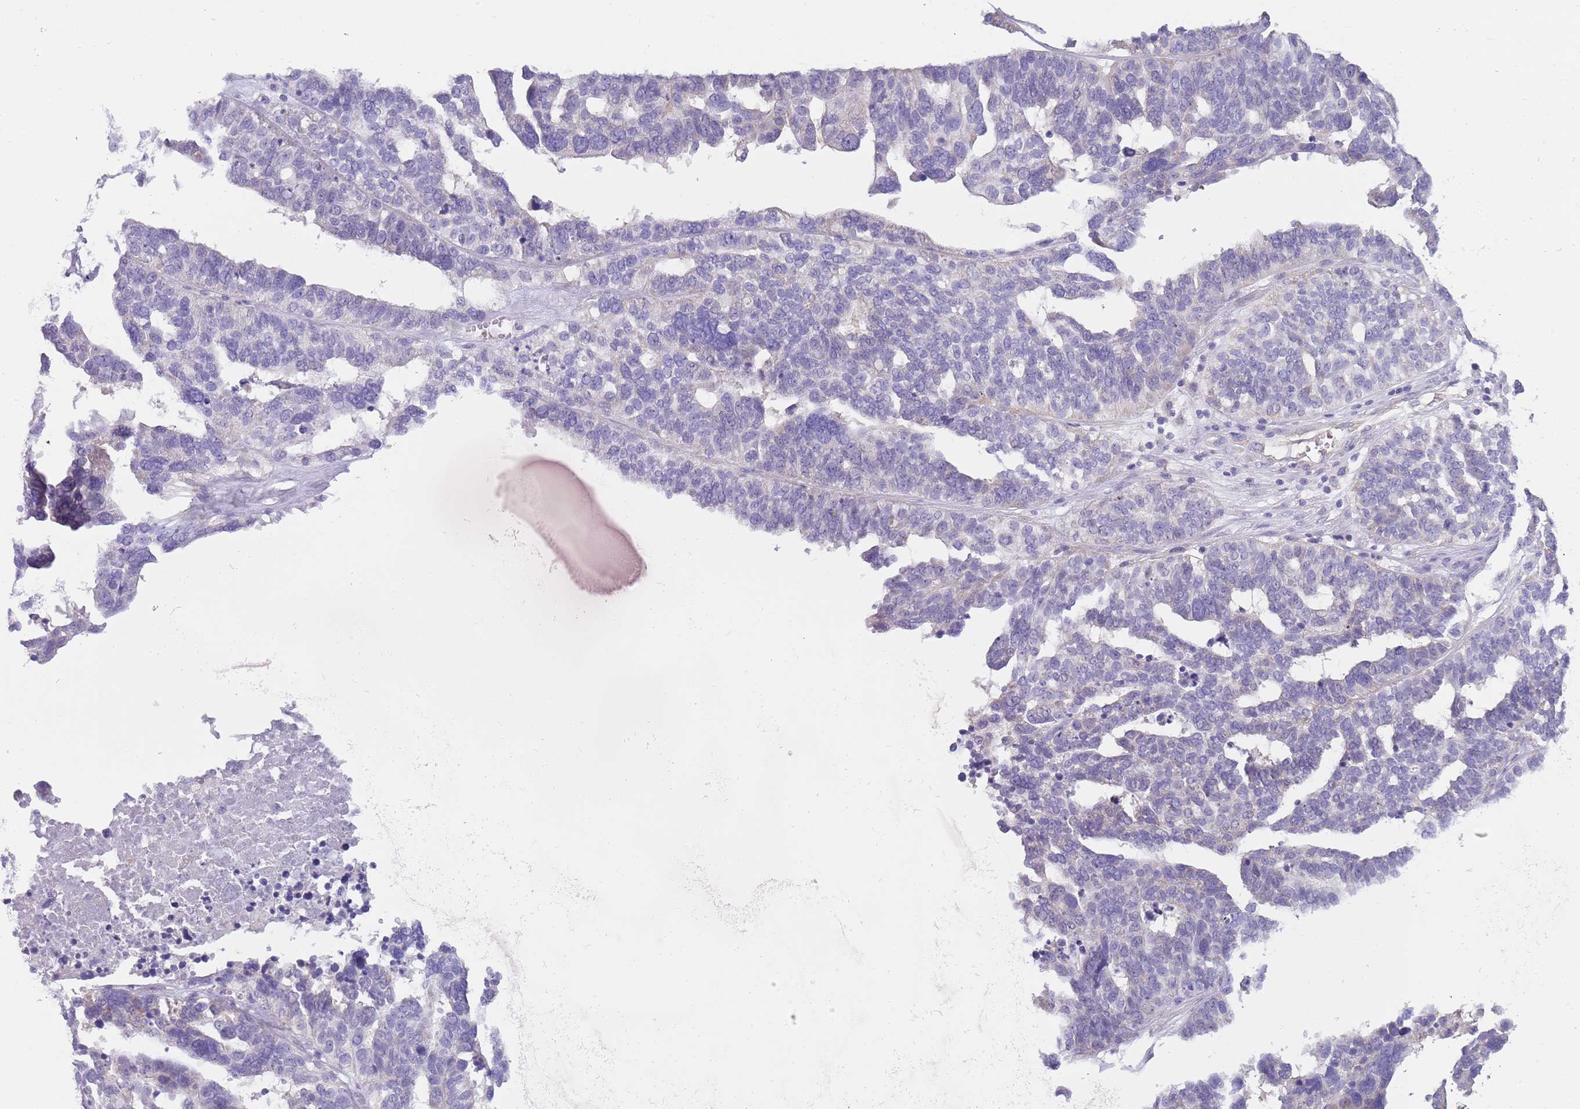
{"staining": {"intensity": "negative", "quantity": "none", "location": "none"}, "tissue": "ovarian cancer", "cell_type": "Tumor cells", "image_type": "cancer", "snomed": [{"axis": "morphology", "description": "Cystadenocarcinoma, serous, NOS"}, {"axis": "topography", "description": "Ovary"}], "caption": "Protein analysis of ovarian serous cystadenocarcinoma displays no significant expression in tumor cells.", "gene": "SKOR2", "patient": {"sex": "female", "age": 59}}